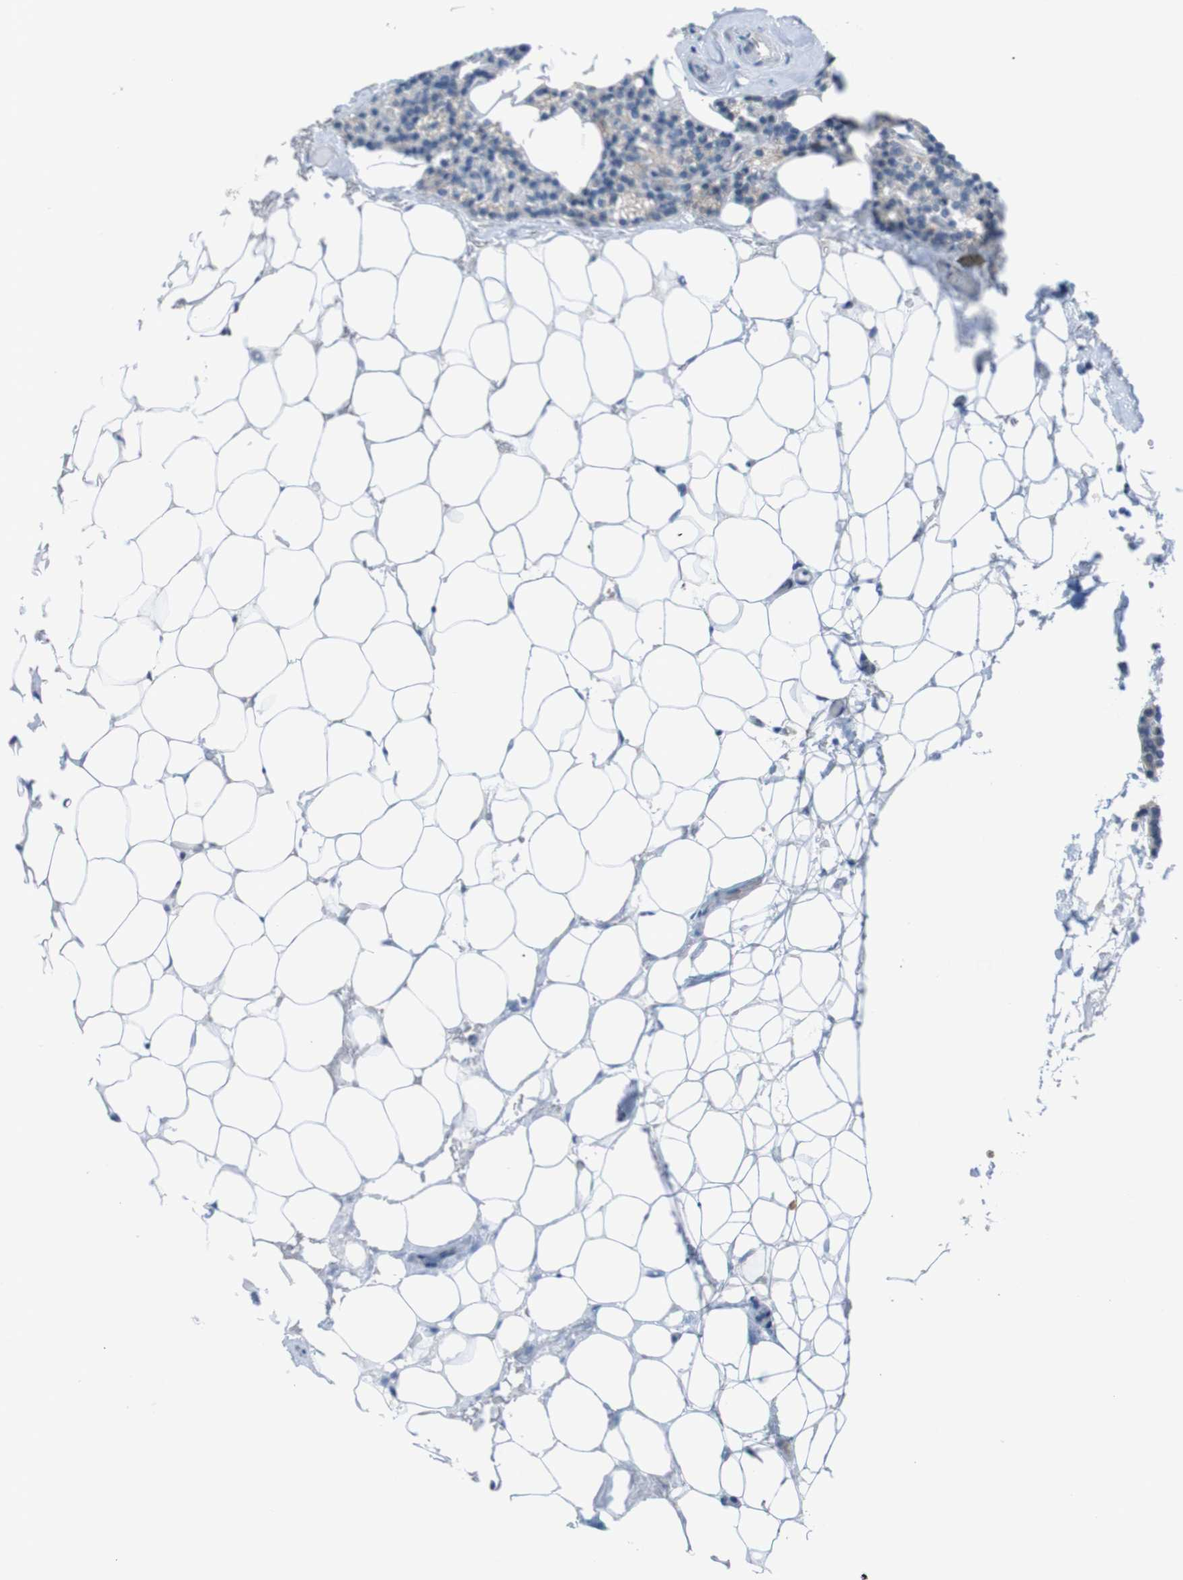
{"staining": {"intensity": "moderate", "quantity": "25%-75%", "location": "cytoplasmic/membranous"}, "tissue": "parathyroid gland", "cell_type": "Glandular cells", "image_type": "normal", "snomed": [{"axis": "morphology", "description": "Normal tissue, NOS"}, {"axis": "morphology", "description": "Adenoma, NOS"}, {"axis": "topography", "description": "Parathyroid gland"}], "caption": "An image of human parathyroid gland stained for a protein reveals moderate cytoplasmic/membranous brown staining in glandular cells.", "gene": "MINAR1", "patient": {"sex": "female", "age": 51}}